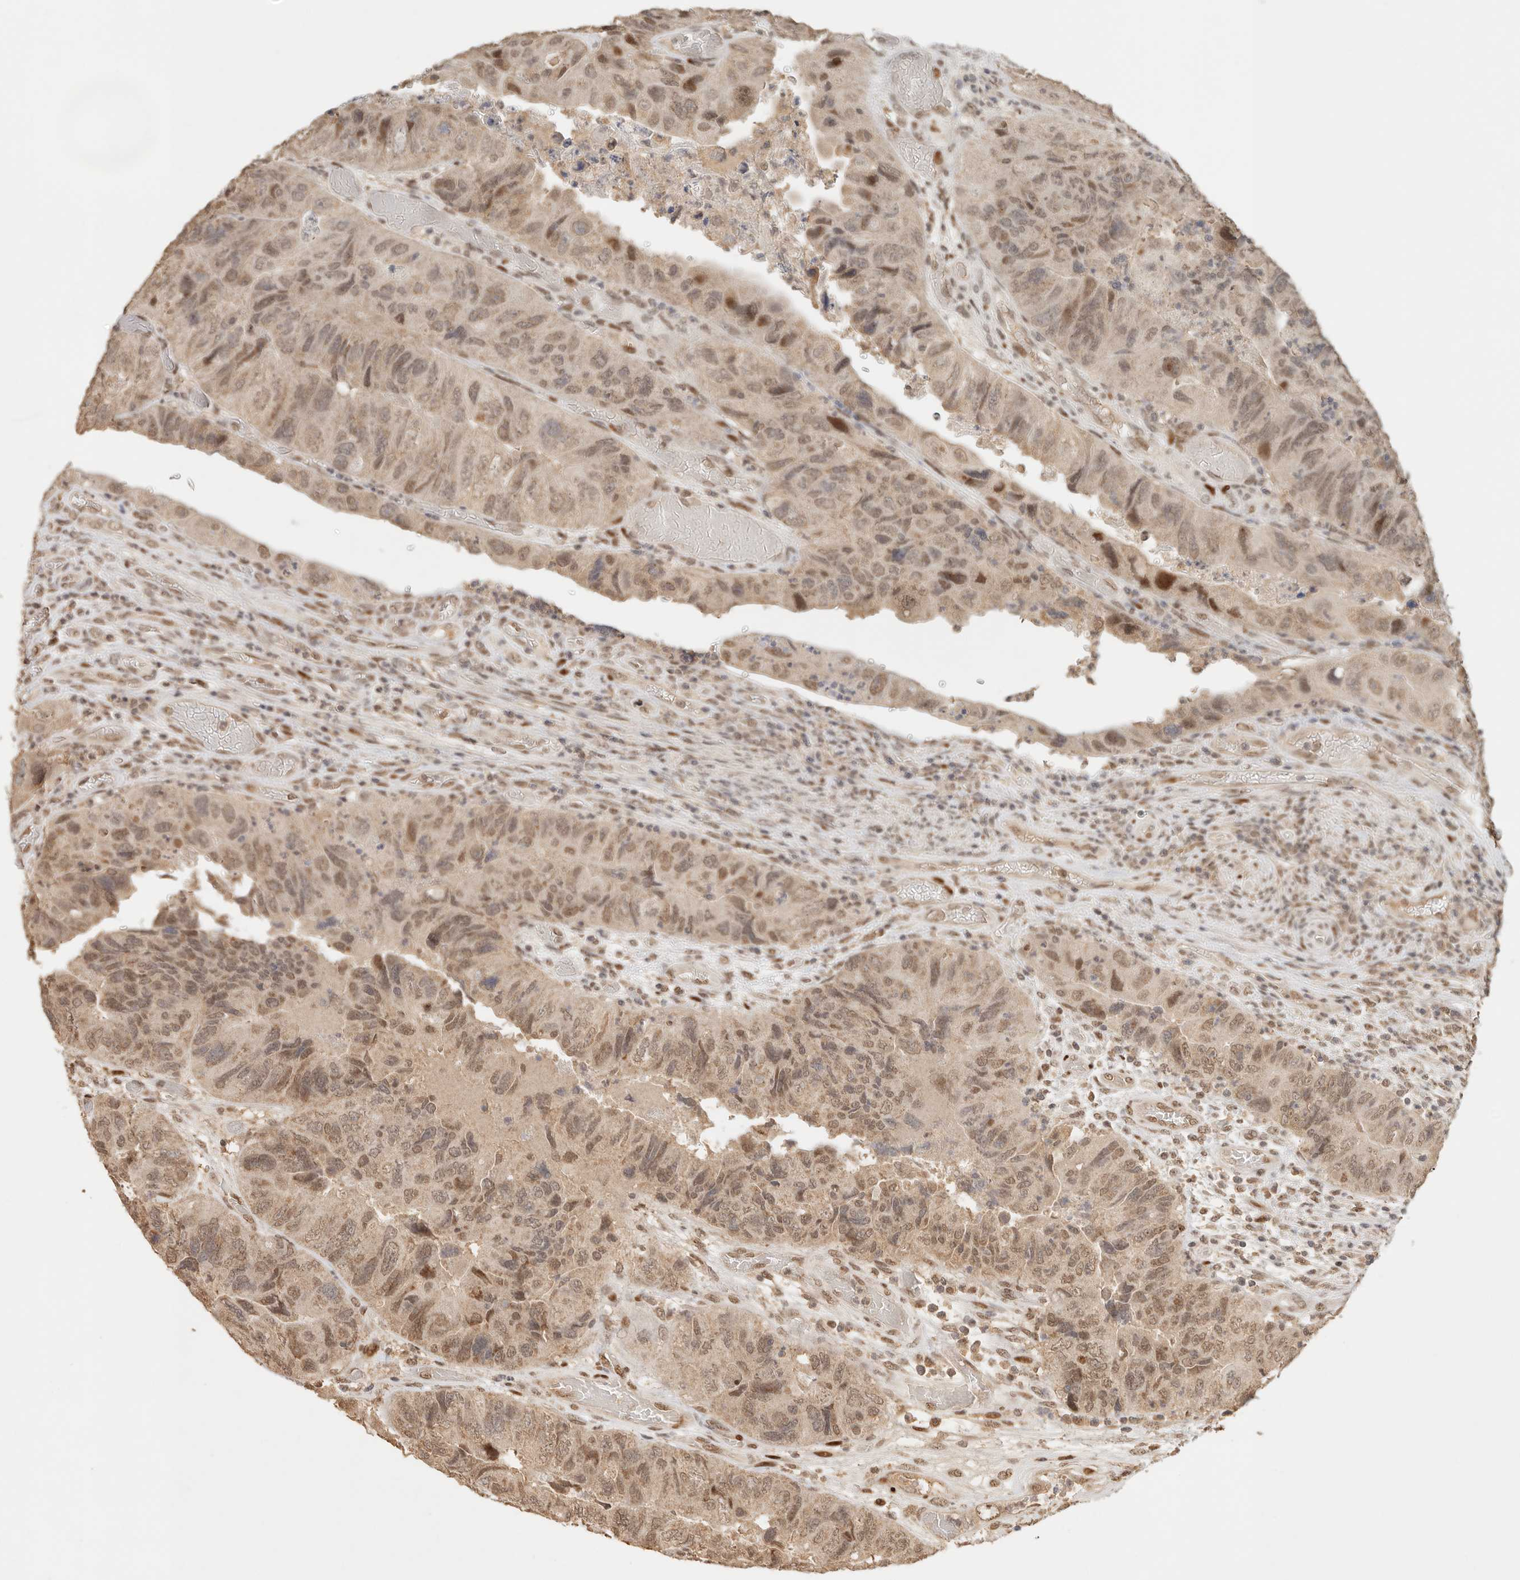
{"staining": {"intensity": "moderate", "quantity": ">75%", "location": "nuclear"}, "tissue": "colorectal cancer", "cell_type": "Tumor cells", "image_type": "cancer", "snomed": [{"axis": "morphology", "description": "Adenocarcinoma, NOS"}, {"axis": "topography", "description": "Rectum"}], "caption": "Immunohistochemistry (IHC) of colorectal adenocarcinoma exhibits medium levels of moderate nuclear staining in about >75% of tumor cells. (brown staining indicates protein expression, while blue staining denotes nuclei).", "gene": "NPAS2", "patient": {"sex": "male", "age": 63}}